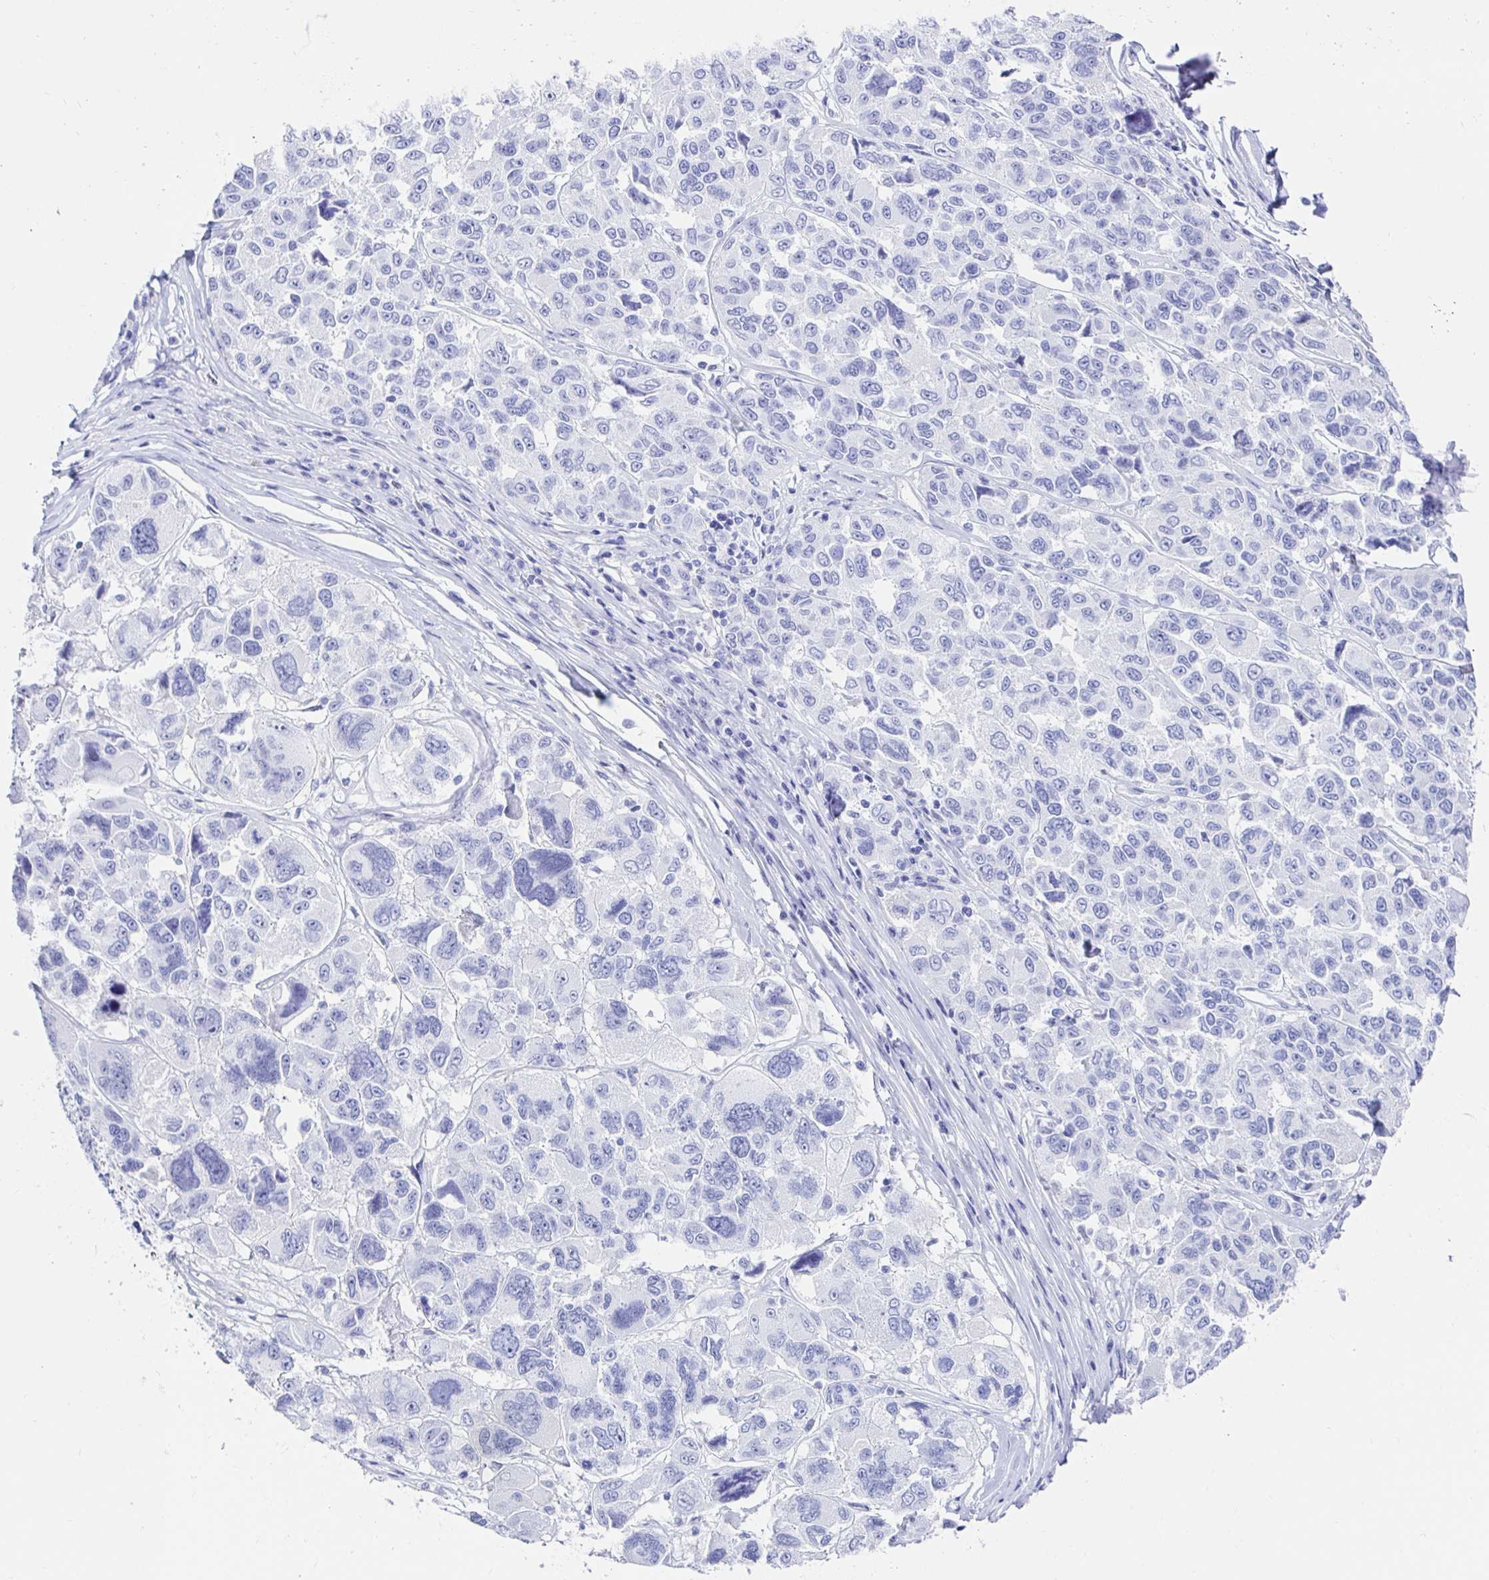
{"staining": {"intensity": "negative", "quantity": "none", "location": "none"}, "tissue": "melanoma", "cell_type": "Tumor cells", "image_type": "cancer", "snomed": [{"axis": "morphology", "description": "Malignant melanoma, NOS"}, {"axis": "topography", "description": "Skin"}], "caption": "This is an immunohistochemistry (IHC) micrograph of melanoma. There is no positivity in tumor cells.", "gene": "CA9", "patient": {"sex": "female", "age": 66}}